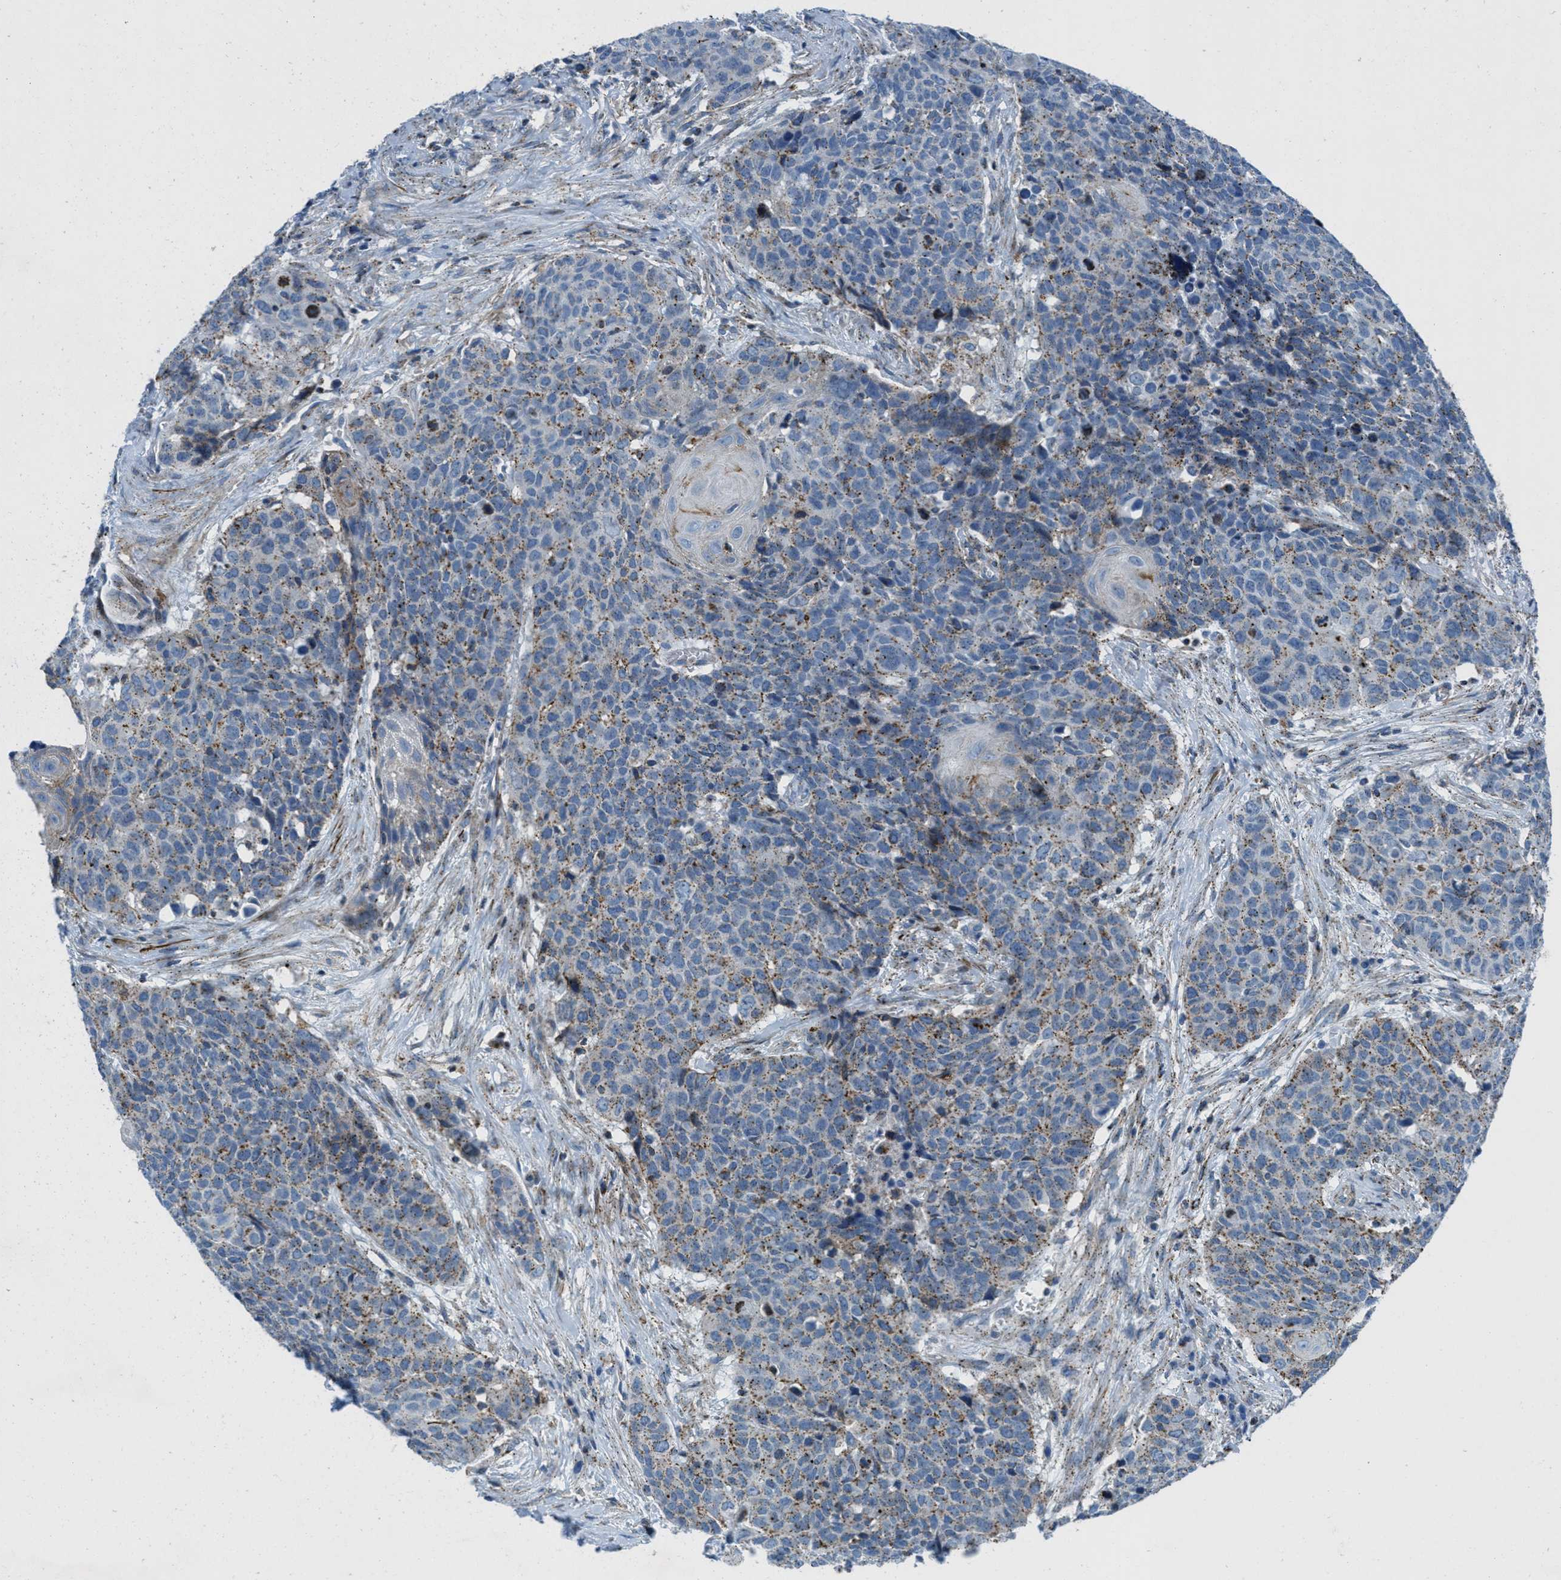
{"staining": {"intensity": "weak", "quantity": ">75%", "location": "cytoplasmic/membranous"}, "tissue": "head and neck cancer", "cell_type": "Tumor cells", "image_type": "cancer", "snomed": [{"axis": "morphology", "description": "Squamous cell carcinoma, NOS"}, {"axis": "topography", "description": "Head-Neck"}], "caption": "Head and neck squamous cell carcinoma was stained to show a protein in brown. There is low levels of weak cytoplasmic/membranous positivity in about >75% of tumor cells.", "gene": "MFSD13A", "patient": {"sex": "male", "age": 66}}